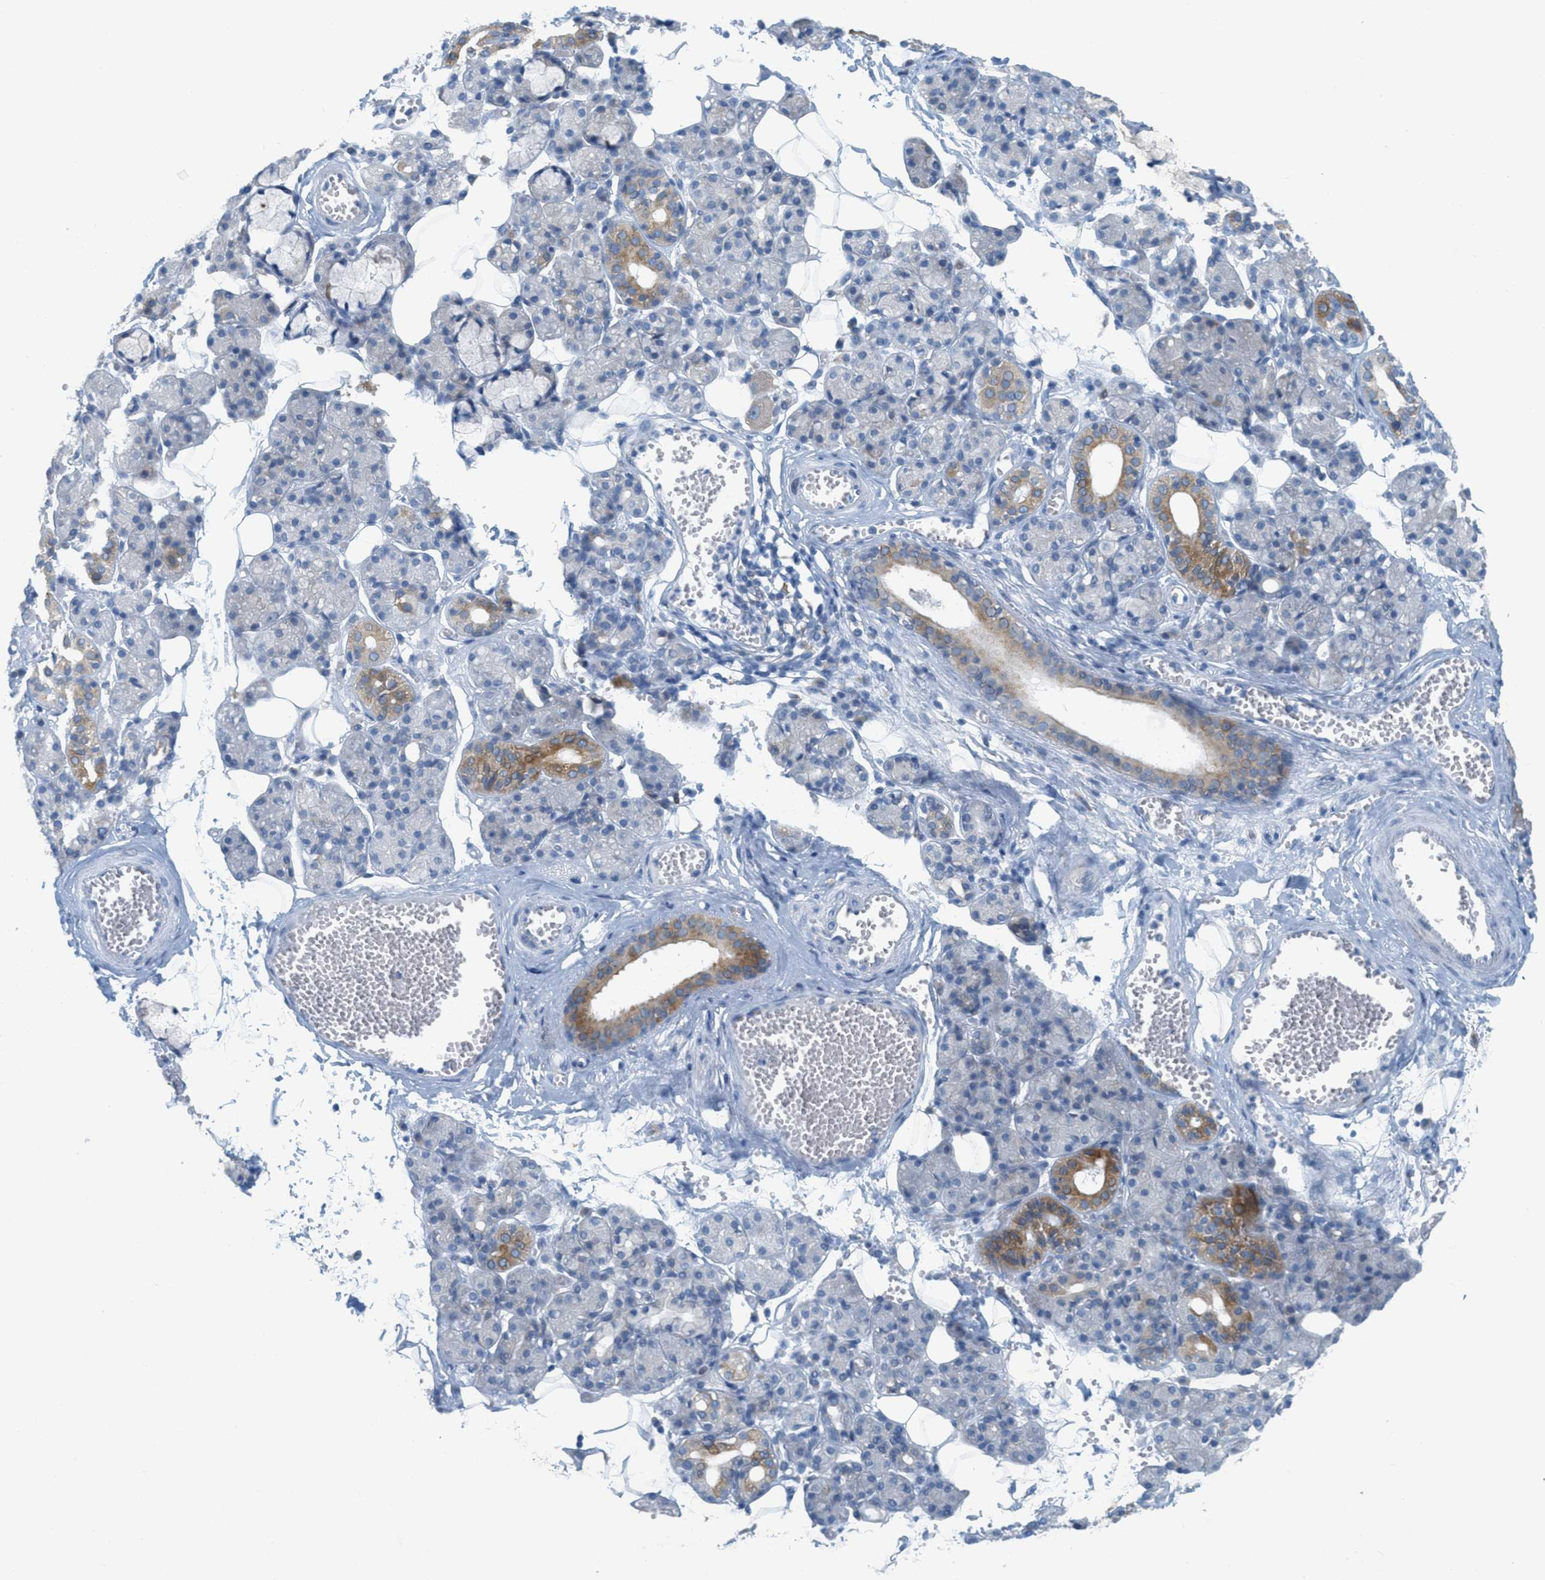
{"staining": {"intensity": "weak", "quantity": "<25%", "location": "cytoplasmic/membranous"}, "tissue": "salivary gland", "cell_type": "Glandular cells", "image_type": "normal", "snomed": [{"axis": "morphology", "description": "Normal tissue, NOS"}, {"axis": "topography", "description": "Salivary gland"}], "caption": "This photomicrograph is of benign salivary gland stained with IHC to label a protein in brown with the nuclei are counter-stained blue. There is no positivity in glandular cells. (IHC, brightfield microscopy, high magnification).", "gene": "TEX264", "patient": {"sex": "male", "age": 63}}